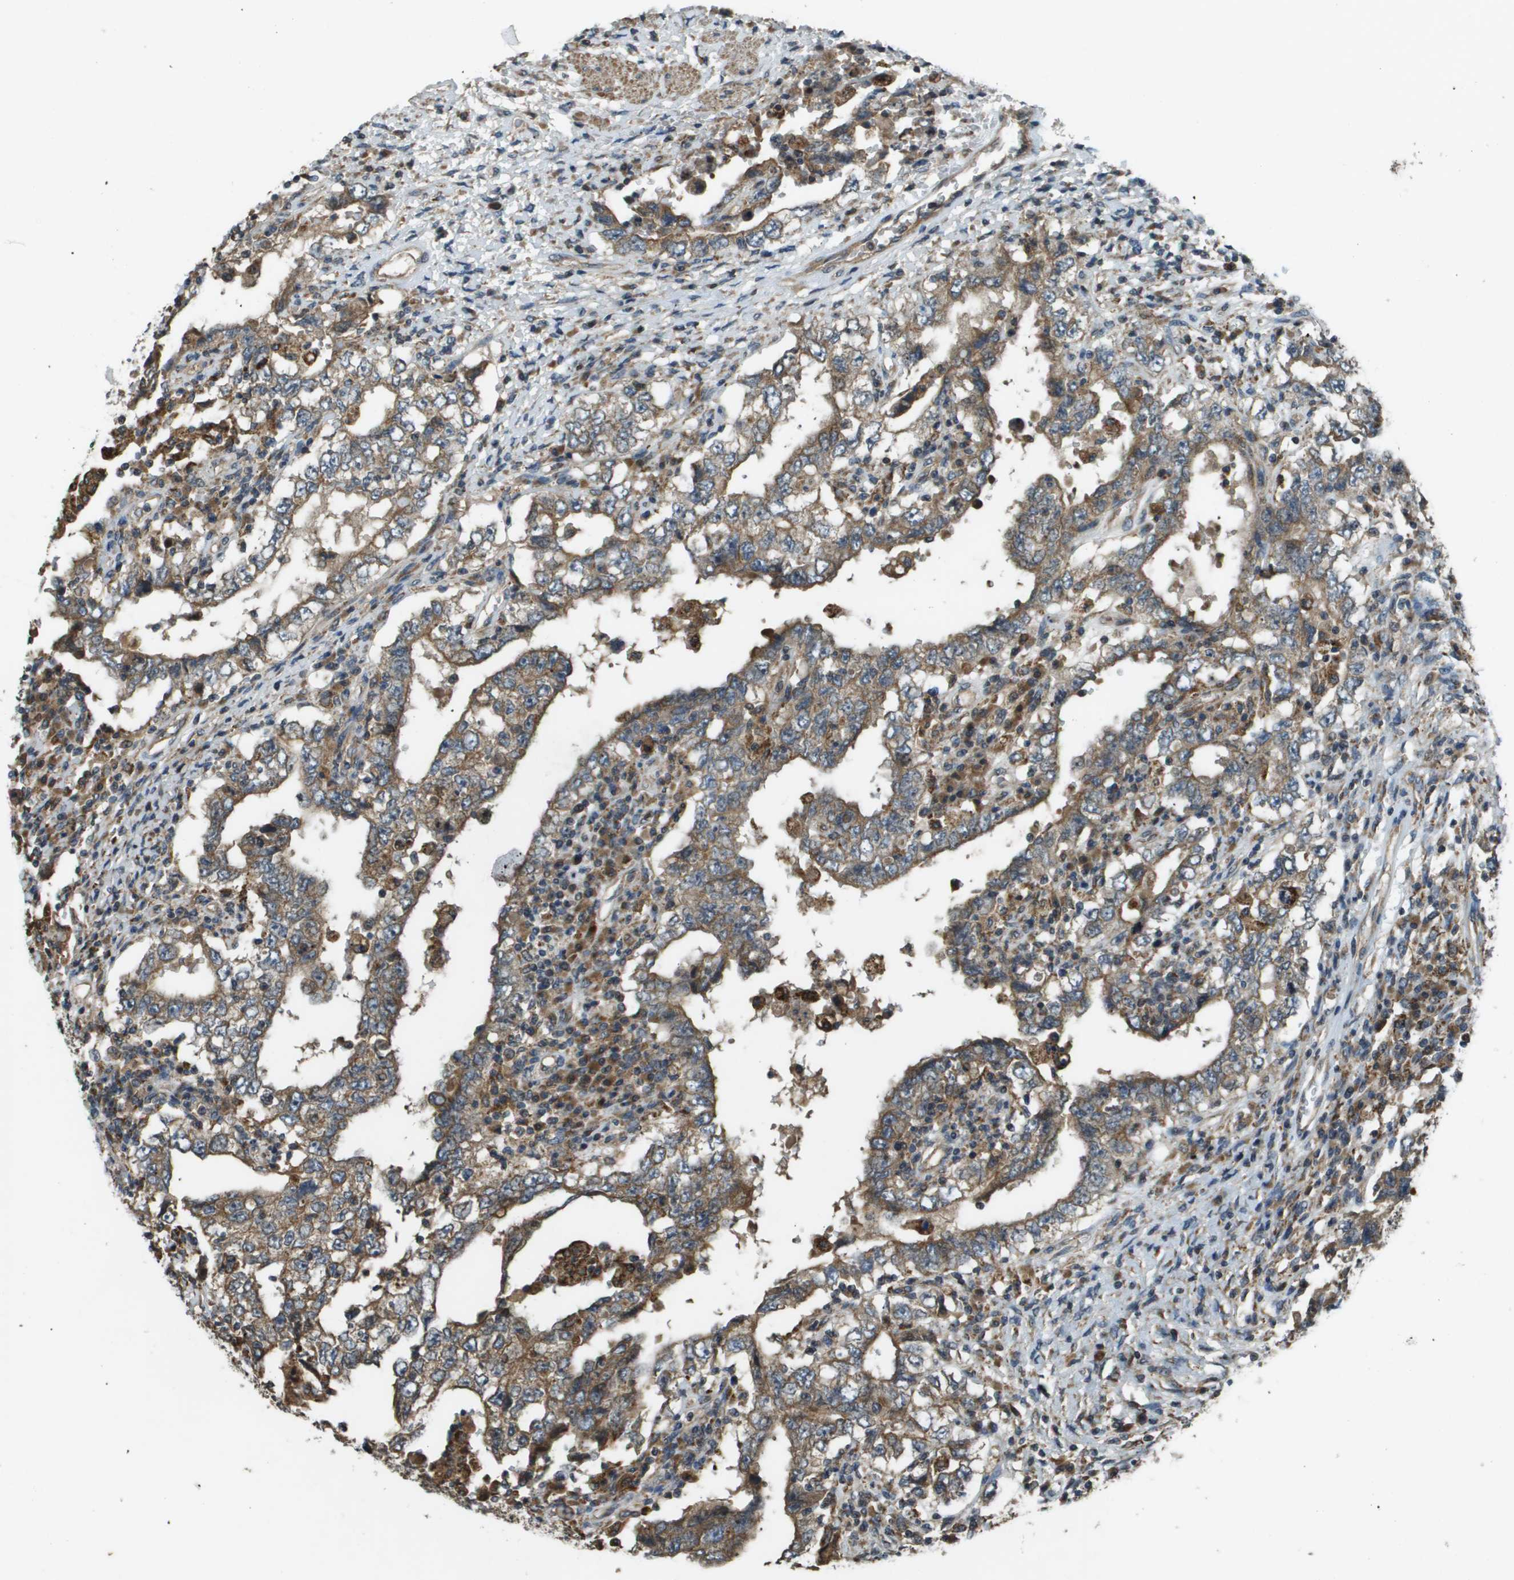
{"staining": {"intensity": "weak", "quantity": ">75%", "location": "cytoplasmic/membranous"}, "tissue": "testis cancer", "cell_type": "Tumor cells", "image_type": "cancer", "snomed": [{"axis": "morphology", "description": "Carcinoma, Embryonal, NOS"}, {"axis": "topography", "description": "Testis"}], "caption": "This image demonstrates IHC staining of human testis cancer (embryonal carcinoma), with low weak cytoplasmic/membranous positivity in about >75% of tumor cells.", "gene": "CDKN2C", "patient": {"sex": "male", "age": 26}}